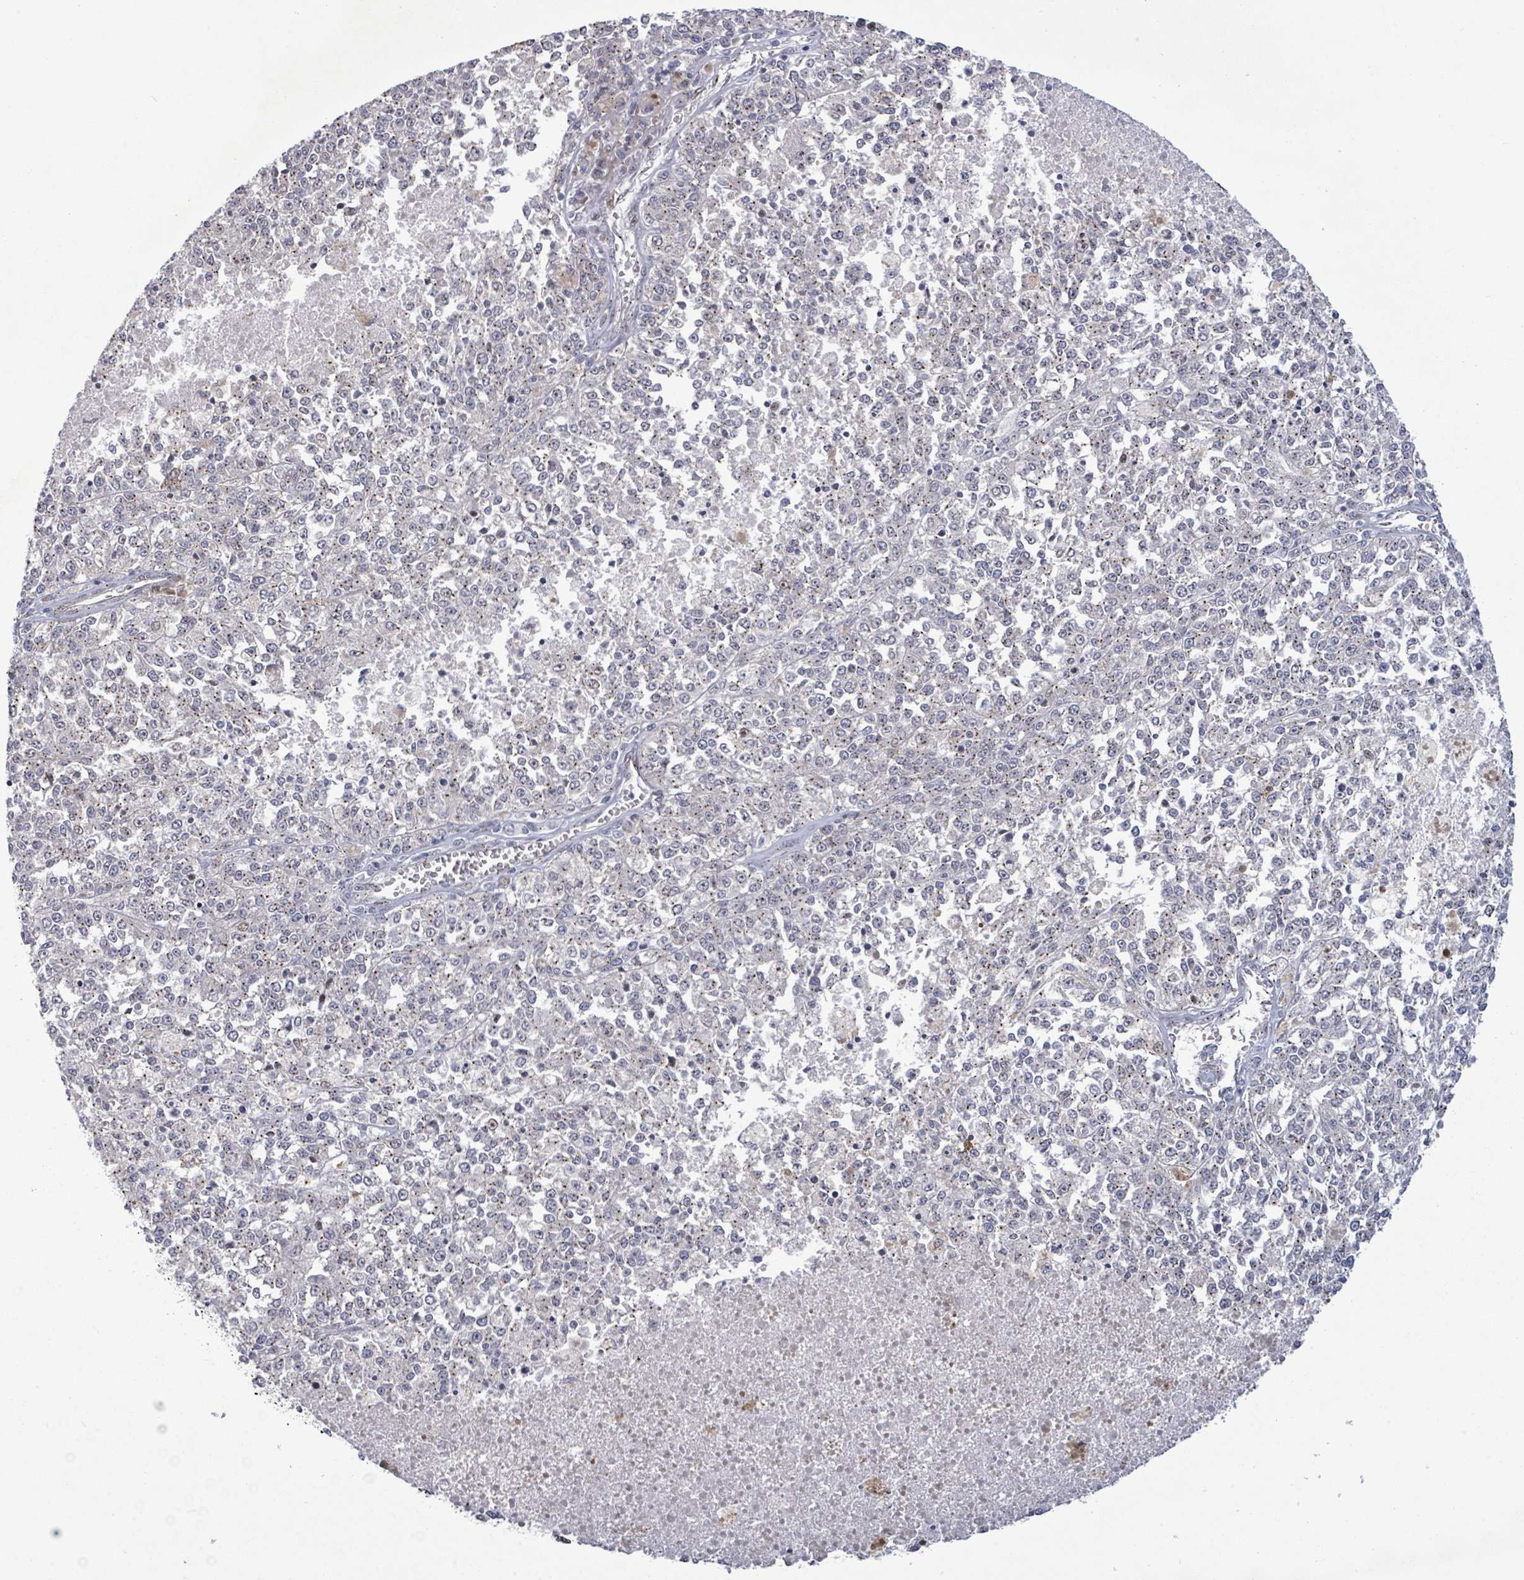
{"staining": {"intensity": "weak", "quantity": "25%-75%", "location": "cytoplasmic/membranous"}, "tissue": "melanoma", "cell_type": "Tumor cells", "image_type": "cancer", "snomed": [{"axis": "morphology", "description": "Malignant melanoma, NOS"}, {"axis": "topography", "description": "Skin"}], "caption": "Protein expression analysis of human melanoma reveals weak cytoplasmic/membranous positivity in approximately 25%-75% of tumor cells.", "gene": "TUSC1", "patient": {"sex": "female", "age": 64}}